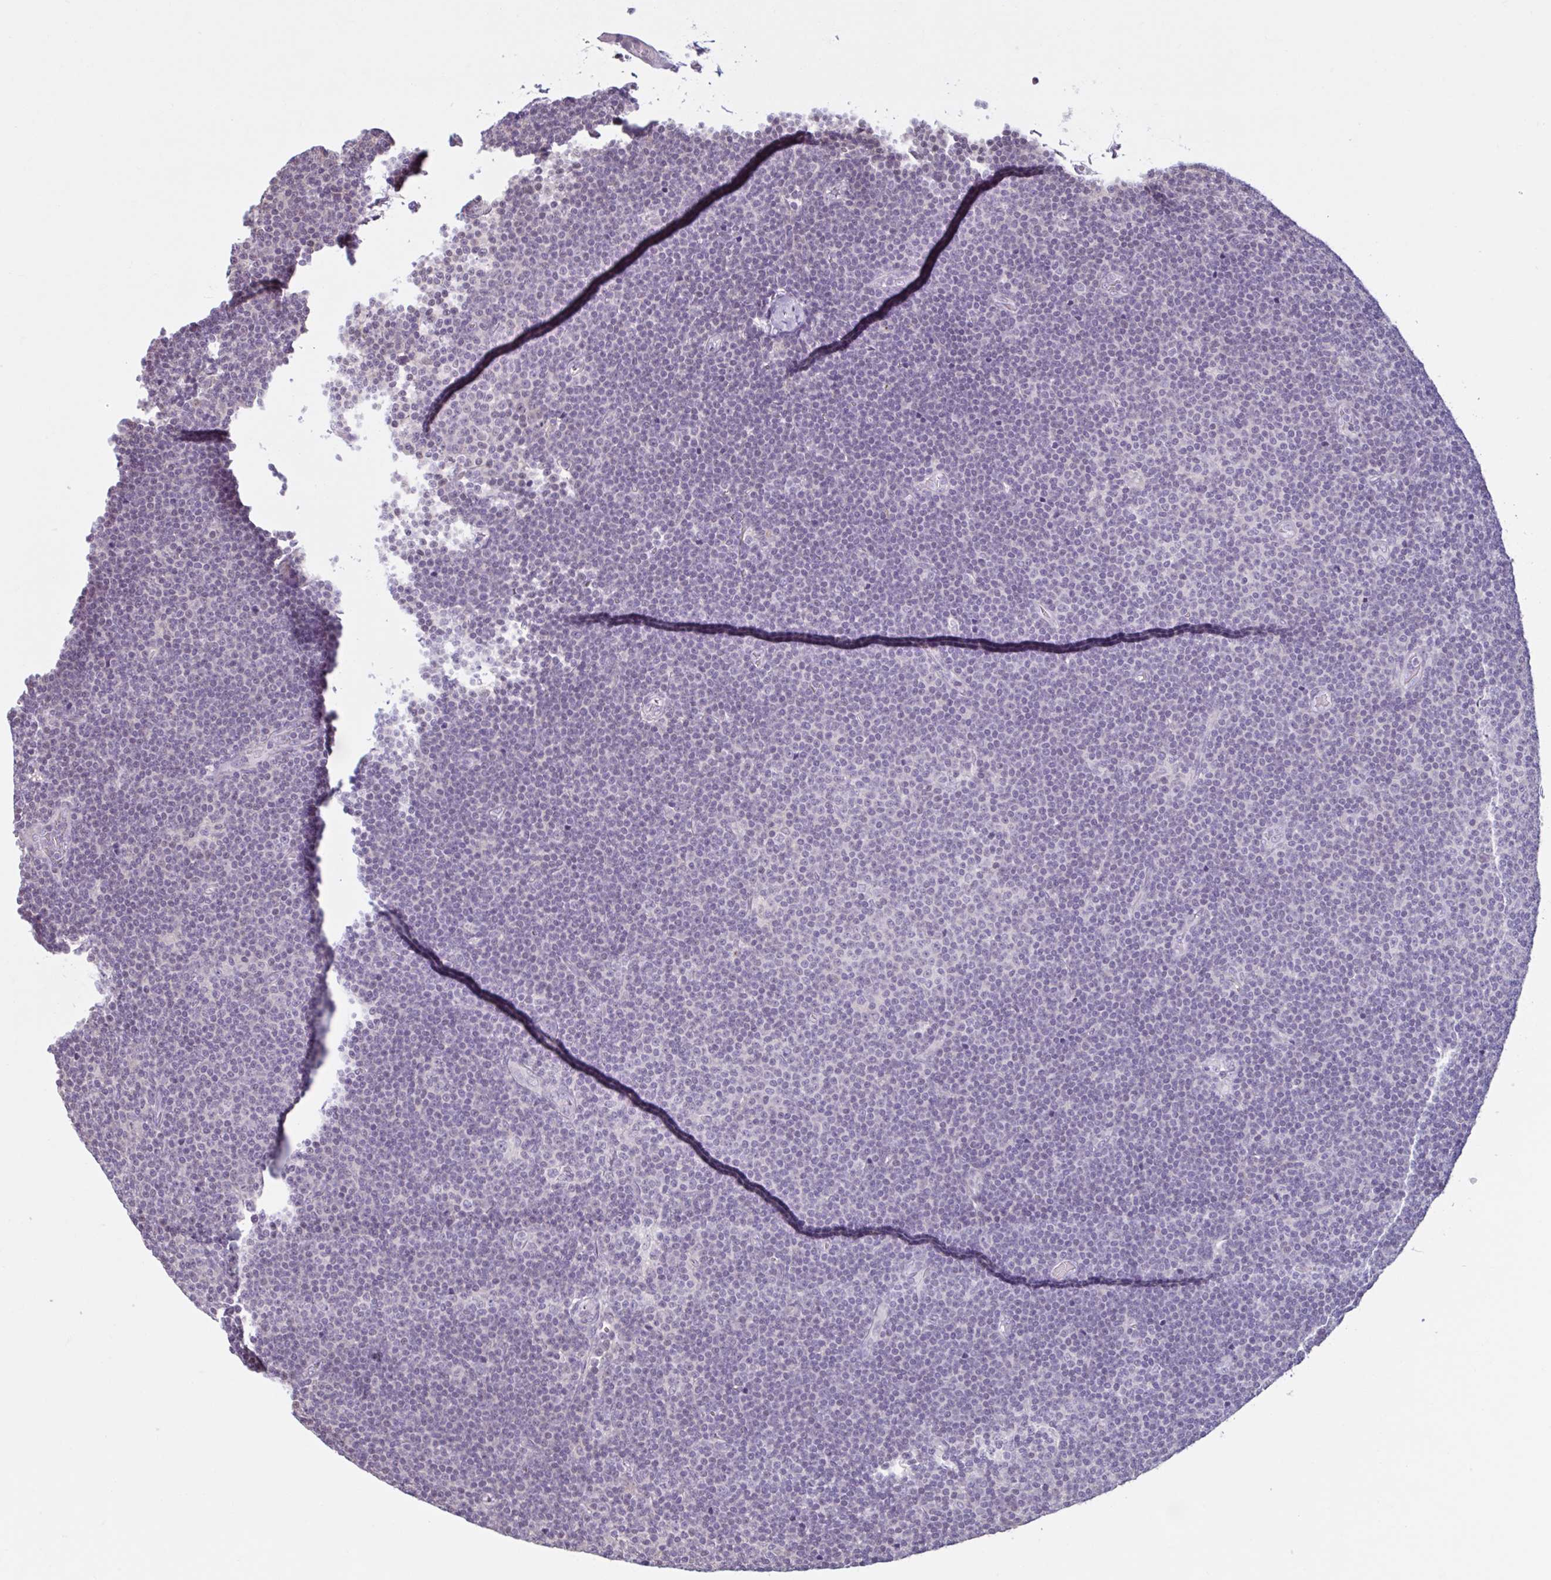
{"staining": {"intensity": "negative", "quantity": "none", "location": "none"}, "tissue": "lymphoma", "cell_type": "Tumor cells", "image_type": "cancer", "snomed": [{"axis": "morphology", "description": "Malignant lymphoma, non-Hodgkin's type, Low grade"}, {"axis": "topography", "description": "Lymph node"}], "caption": "This is an IHC micrograph of low-grade malignant lymphoma, non-Hodgkin's type. There is no expression in tumor cells.", "gene": "CDH19", "patient": {"sex": "male", "age": 48}}